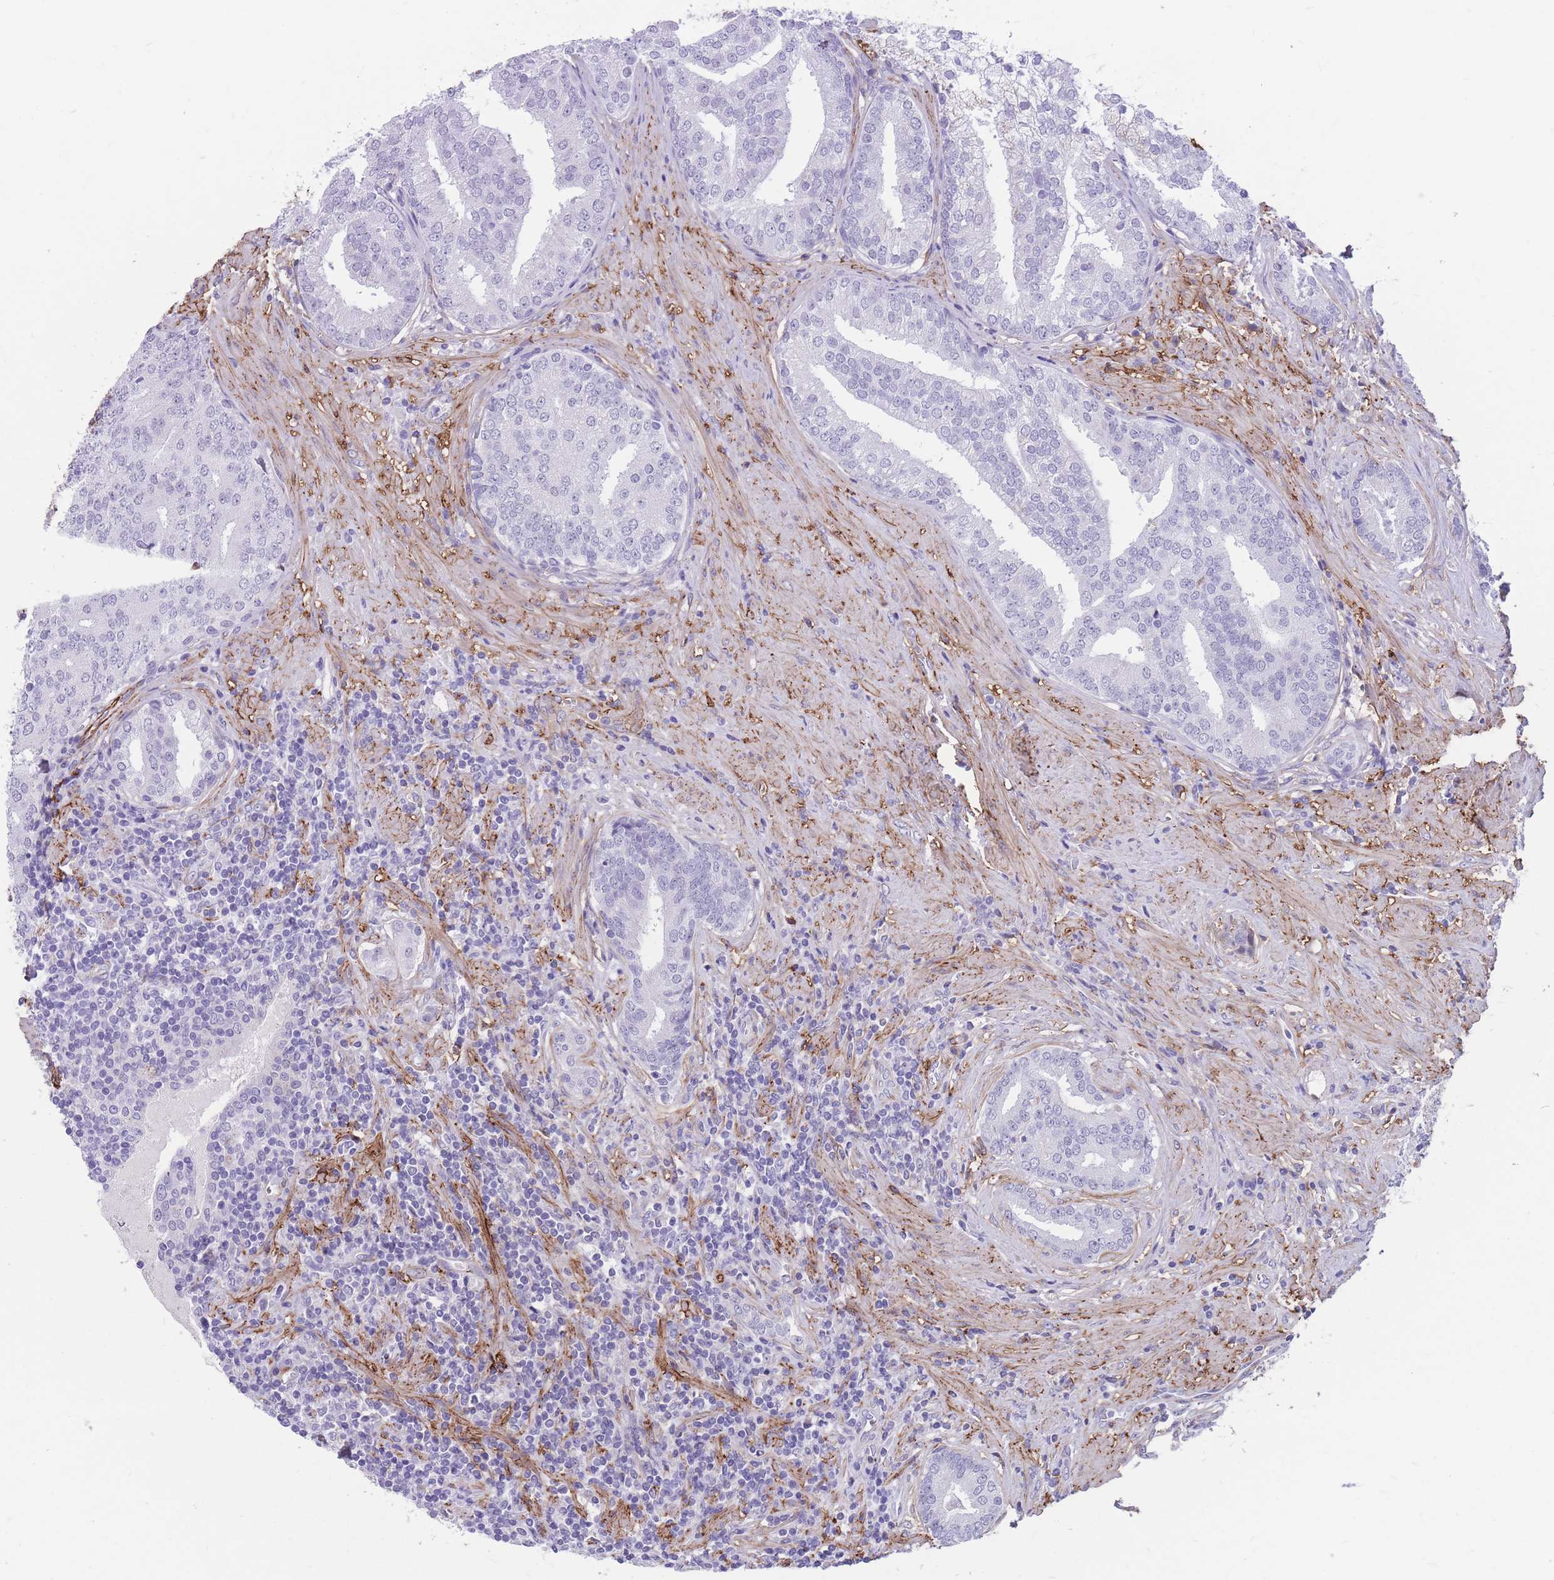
{"staining": {"intensity": "negative", "quantity": "none", "location": "none"}, "tissue": "prostate cancer", "cell_type": "Tumor cells", "image_type": "cancer", "snomed": [{"axis": "morphology", "description": "Adenocarcinoma, High grade"}, {"axis": "topography", "description": "Prostate"}], "caption": "Immunohistochemical staining of high-grade adenocarcinoma (prostate) demonstrates no significant positivity in tumor cells.", "gene": "DPYD", "patient": {"sex": "male", "age": 55}}